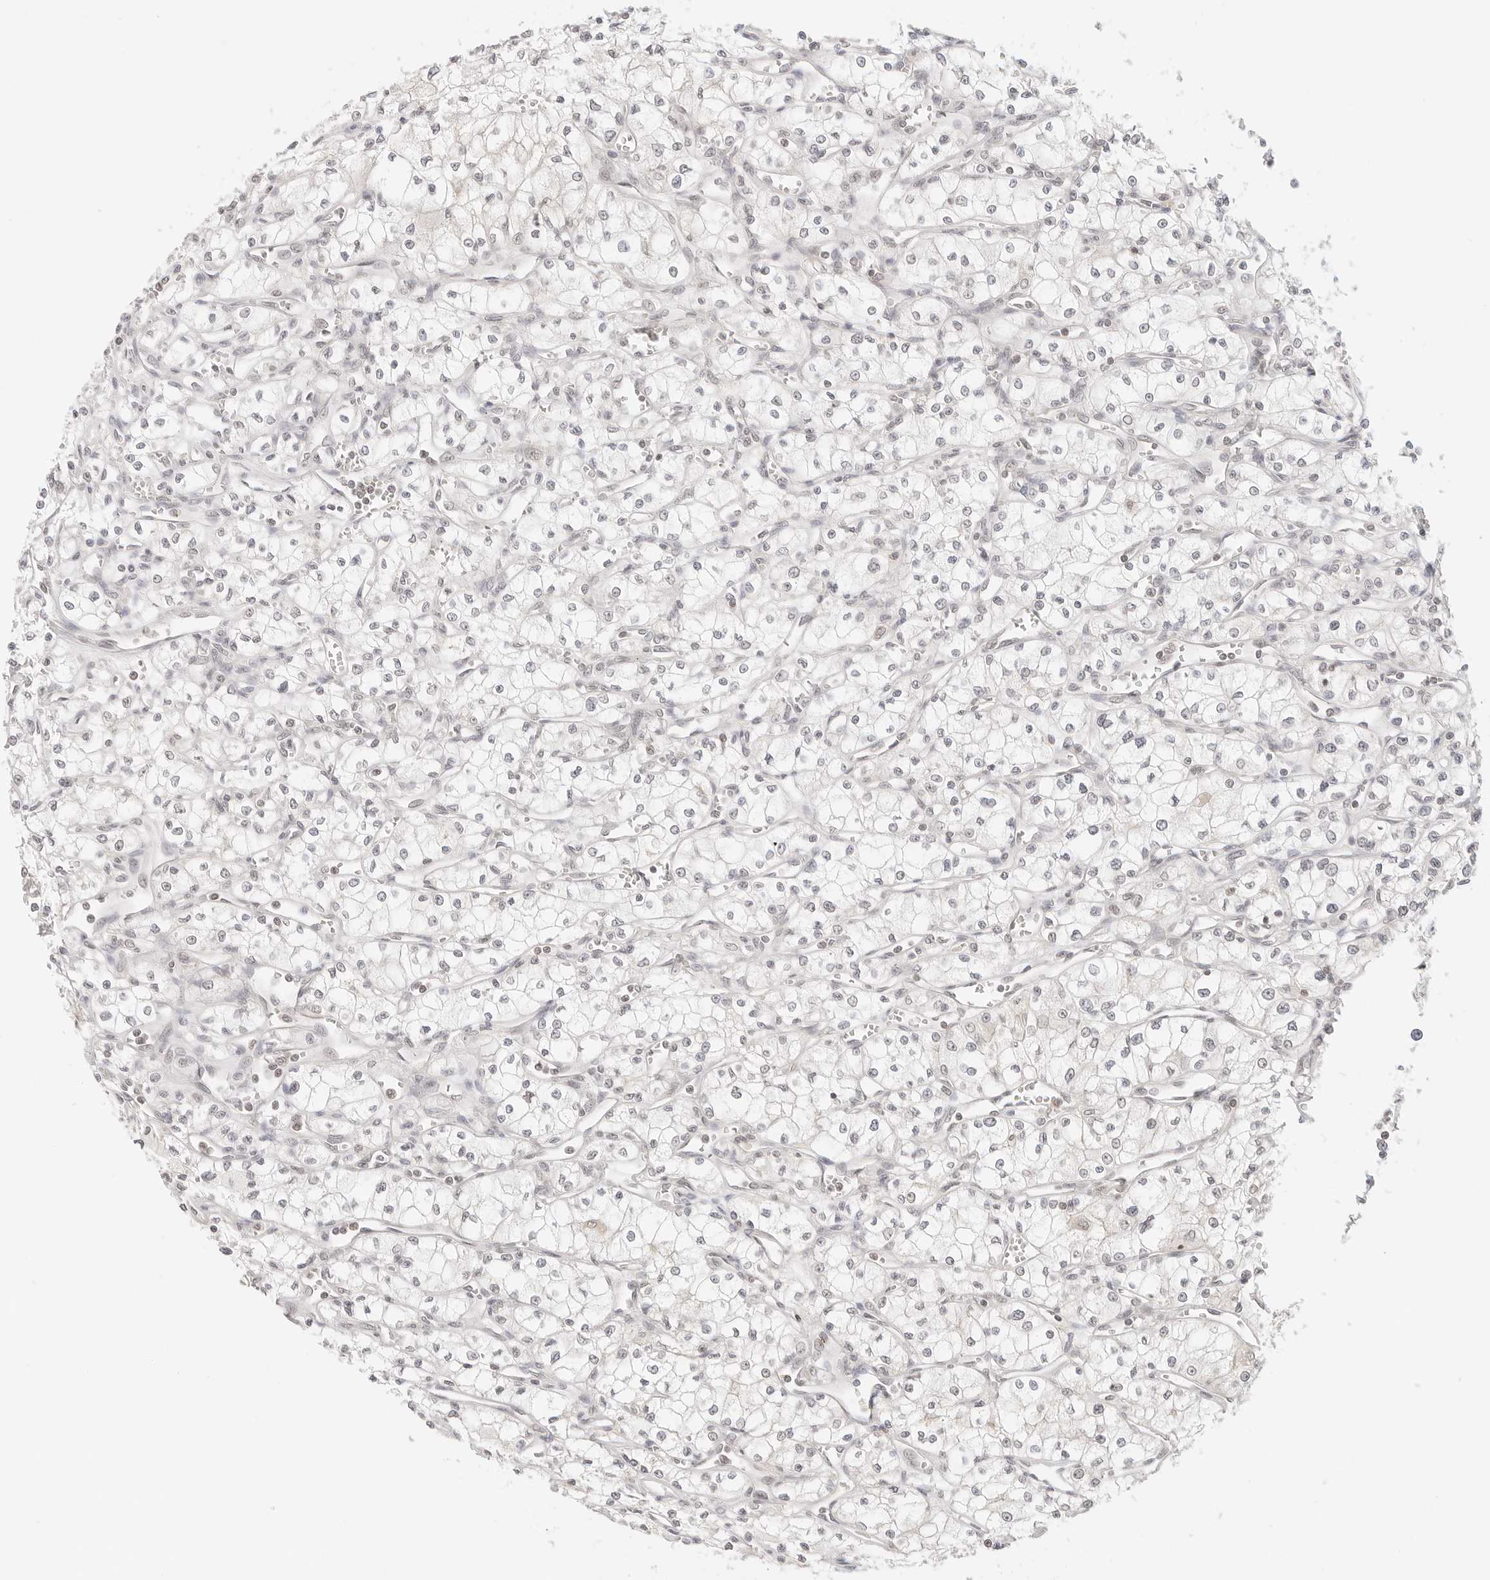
{"staining": {"intensity": "negative", "quantity": "none", "location": "none"}, "tissue": "renal cancer", "cell_type": "Tumor cells", "image_type": "cancer", "snomed": [{"axis": "morphology", "description": "Adenocarcinoma, NOS"}, {"axis": "topography", "description": "Kidney"}], "caption": "Immunohistochemistry histopathology image of human renal adenocarcinoma stained for a protein (brown), which displays no expression in tumor cells.", "gene": "SEPTIN4", "patient": {"sex": "male", "age": 59}}